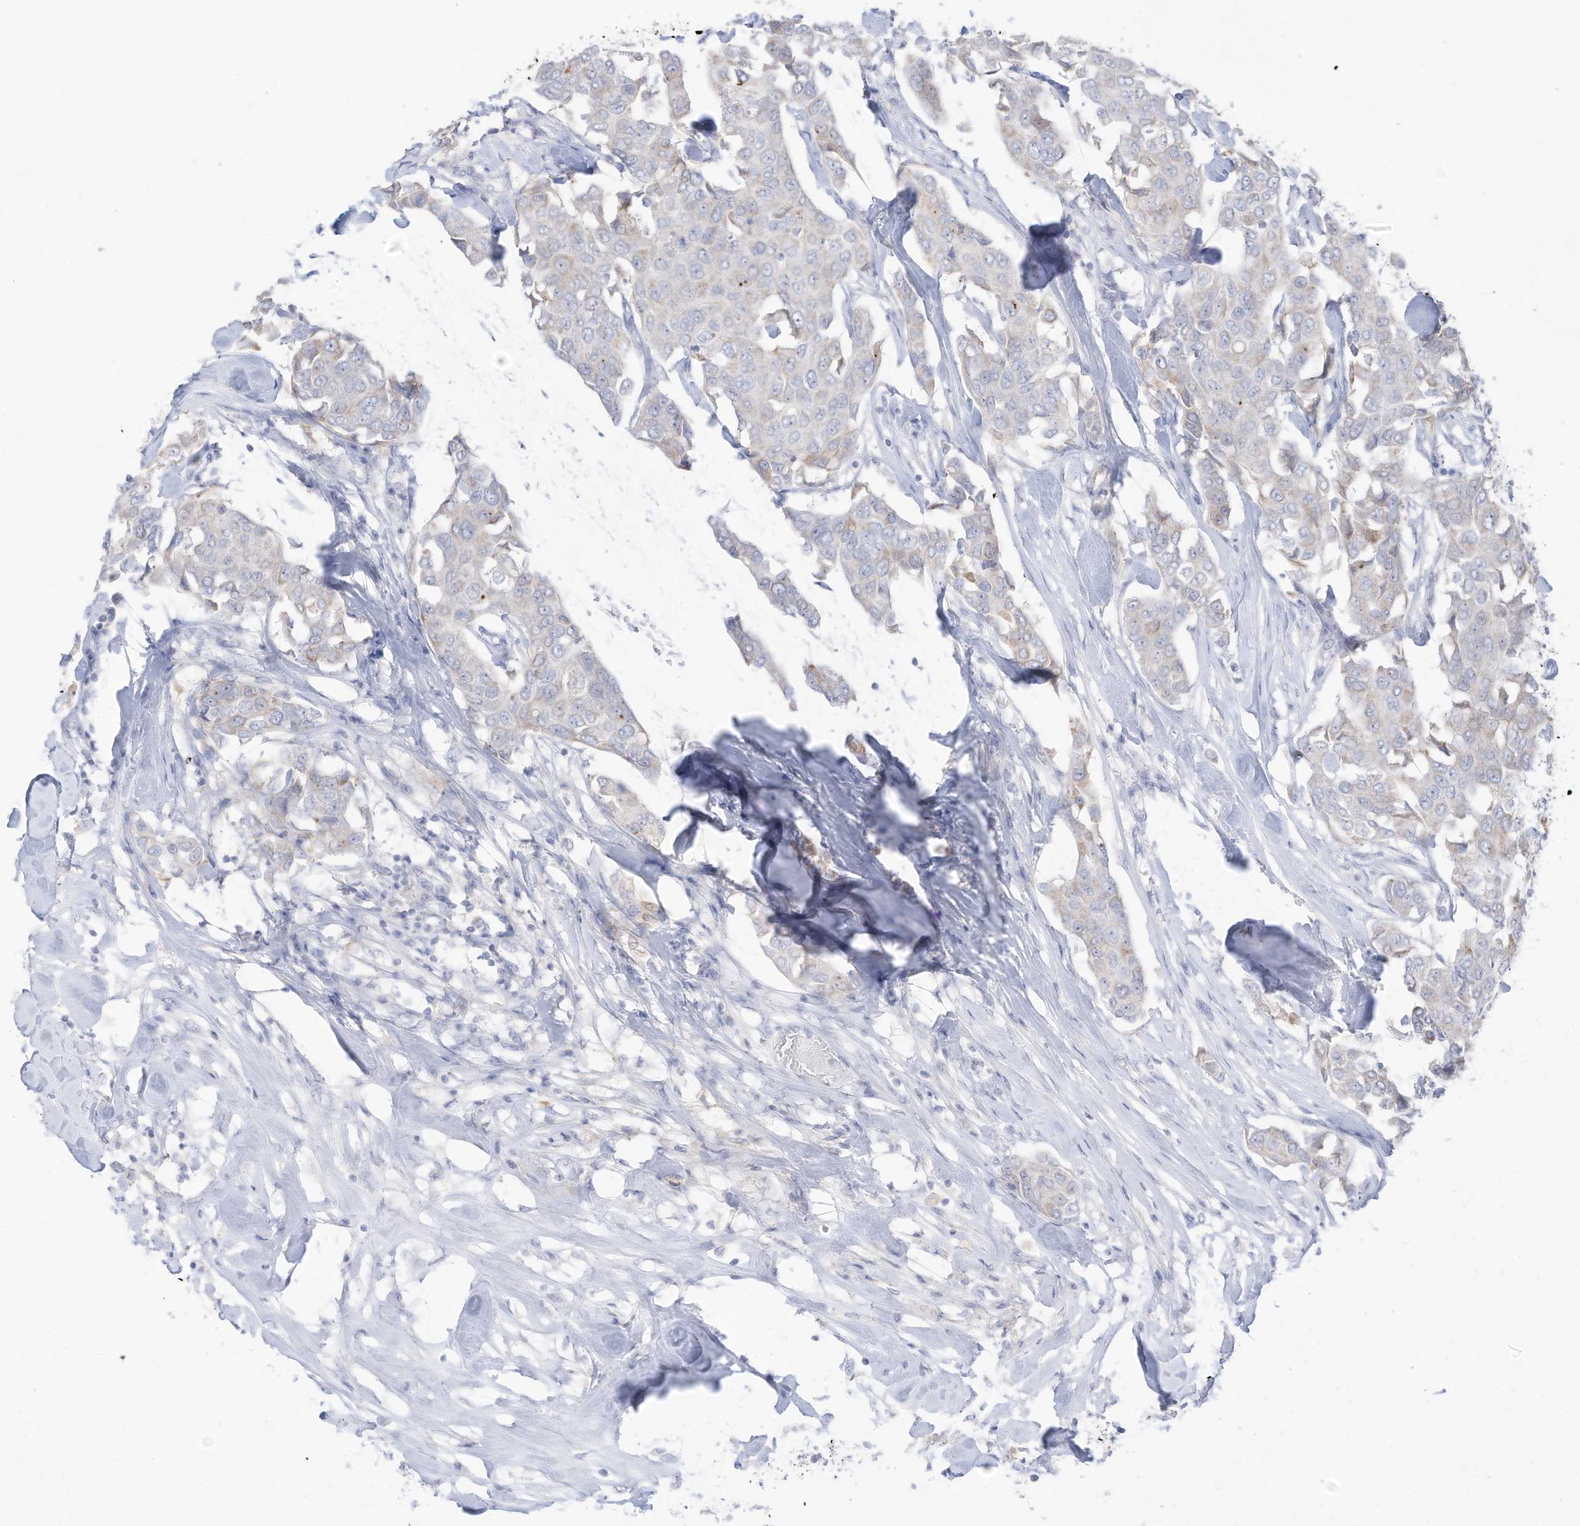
{"staining": {"intensity": "negative", "quantity": "none", "location": "none"}, "tissue": "breast cancer", "cell_type": "Tumor cells", "image_type": "cancer", "snomed": [{"axis": "morphology", "description": "Duct carcinoma"}, {"axis": "topography", "description": "Breast"}], "caption": "Immunohistochemistry (IHC) image of neoplastic tissue: breast infiltrating ductal carcinoma stained with DAB displays no significant protein expression in tumor cells. Nuclei are stained in blue.", "gene": "OGT", "patient": {"sex": "female", "age": 80}}